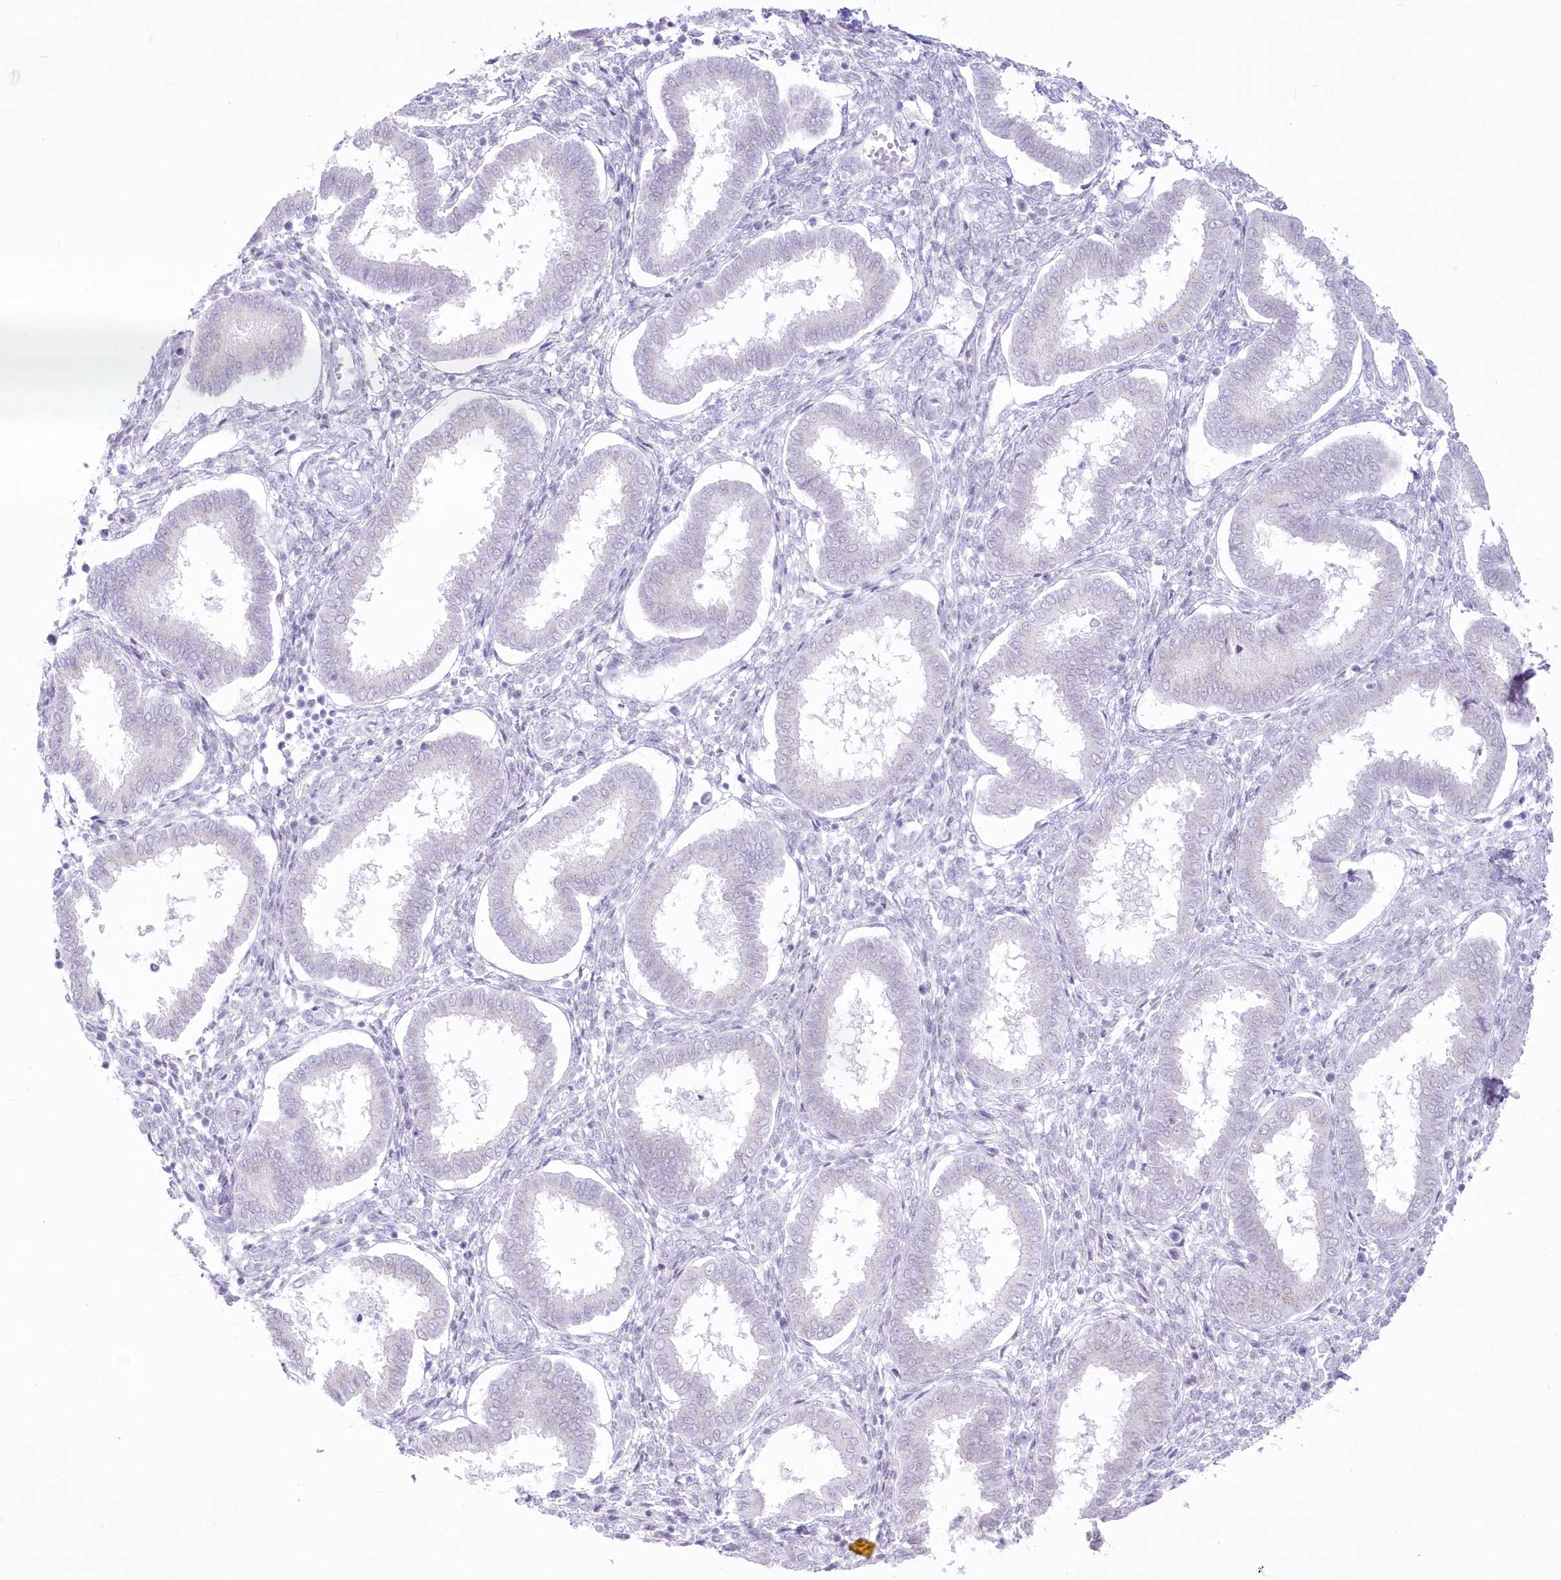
{"staining": {"intensity": "negative", "quantity": "none", "location": "none"}, "tissue": "endometrium", "cell_type": "Cells in endometrial stroma", "image_type": "normal", "snomed": [{"axis": "morphology", "description": "Normal tissue, NOS"}, {"axis": "topography", "description": "Endometrium"}], "caption": "Immunohistochemical staining of unremarkable human endometrium reveals no significant staining in cells in endometrial stroma. Nuclei are stained in blue.", "gene": "ZNF843", "patient": {"sex": "female", "age": 24}}